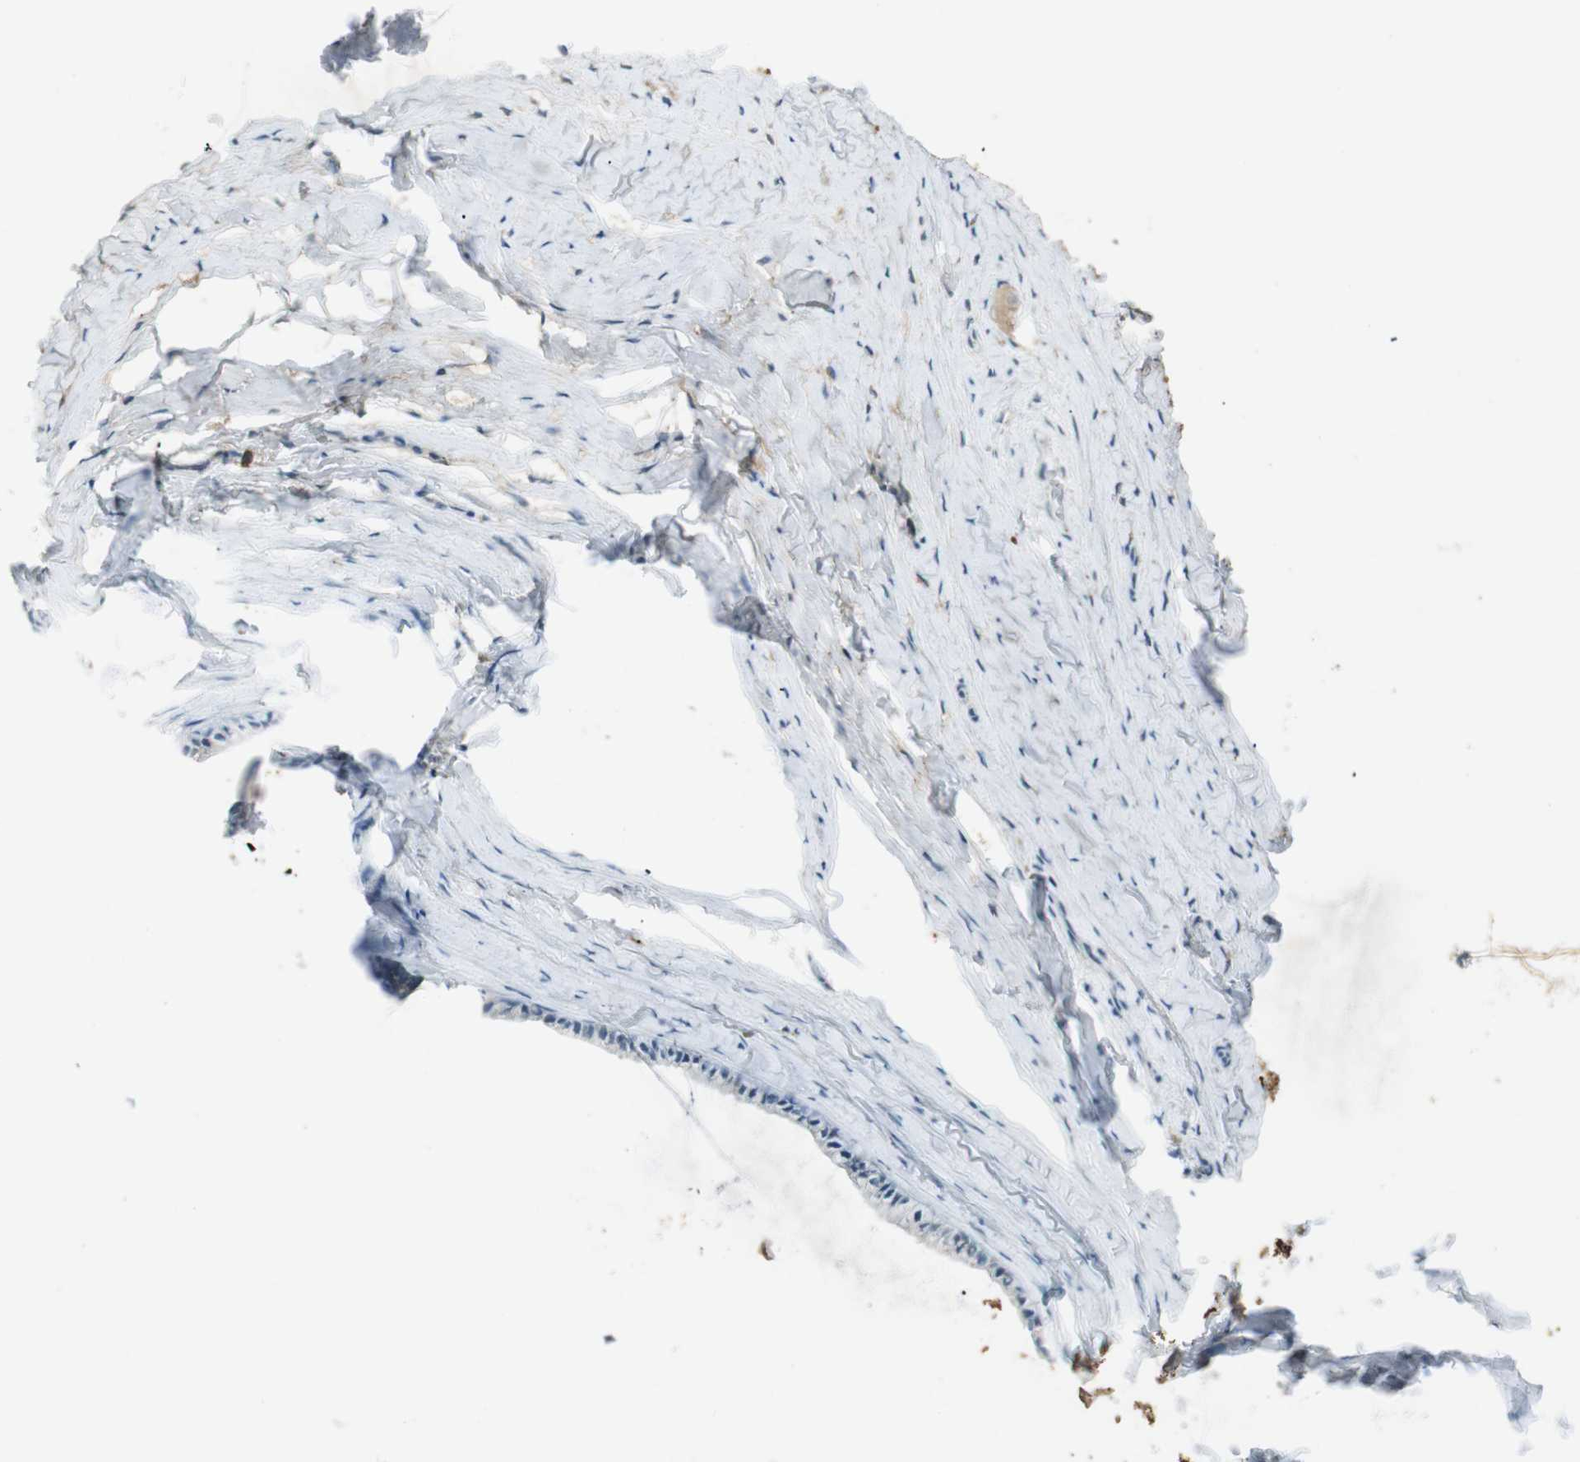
{"staining": {"intensity": "weak", "quantity": "<25%", "location": "cytoplasmic/membranous"}, "tissue": "cervix", "cell_type": "Glandular cells", "image_type": "normal", "snomed": [{"axis": "morphology", "description": "Normal tissue, NOS"}, {"axis": "topography", "description": "Cervix"}], "caption": "The histopathology image reveals no staining of glandular cells in unremarkable cervix.", "gene": "MAGI2", "patient": {"sex": "female", "age": 39}}